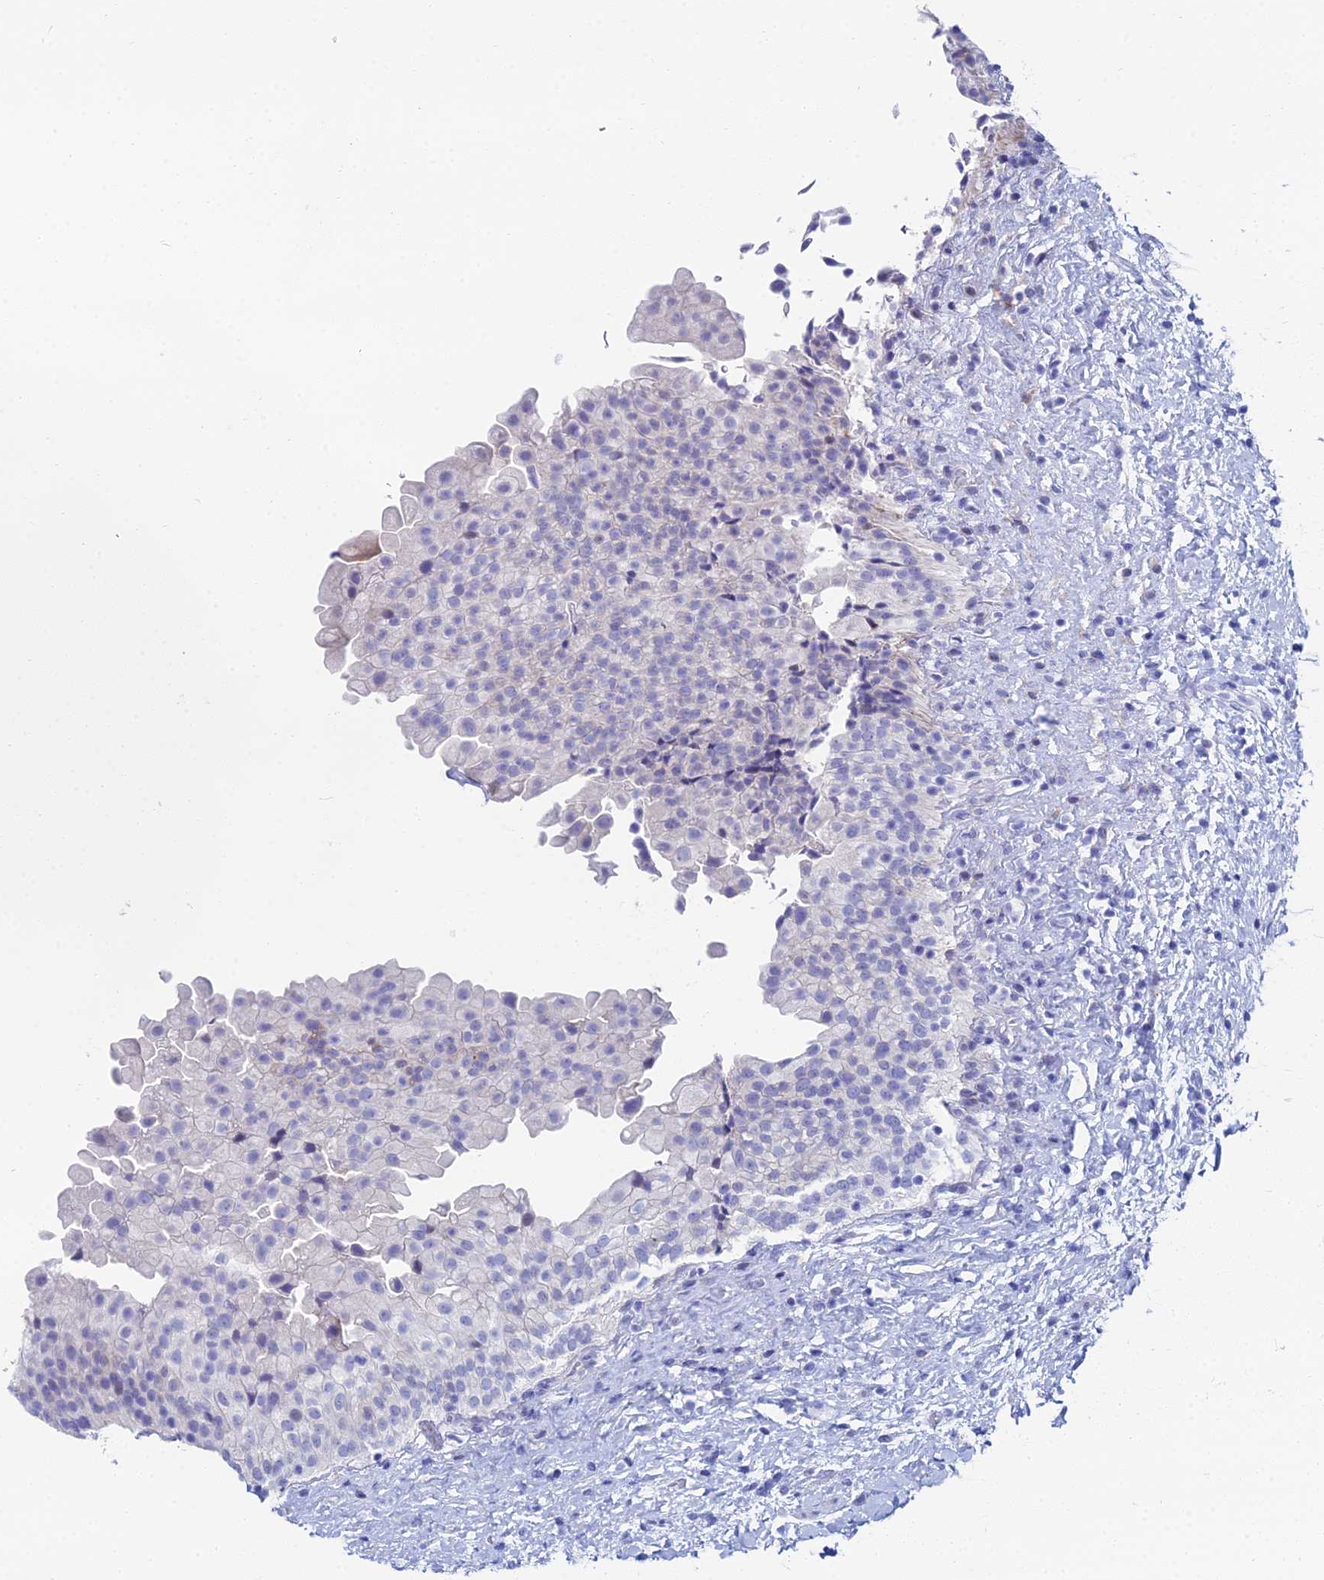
{"staining": {"intensity": "negative", "quantity": "none", "location": "none"}, "tissue": "urinary bladder", "cell_type": "Urothelial cells", "image_type": "normal", "snomed": [{"axis": "morphology", "description": "Normal tissue, NOS"}, {"axis": "topography", "description": "Urinary bladder"}], "caption": "Urinary bladder stained for a protein using immunohistochemistry (IHC) reveals no expression urothelial cells.", "gene": "HSPA1L", "patient": {"sex": "female", "age": 27}}